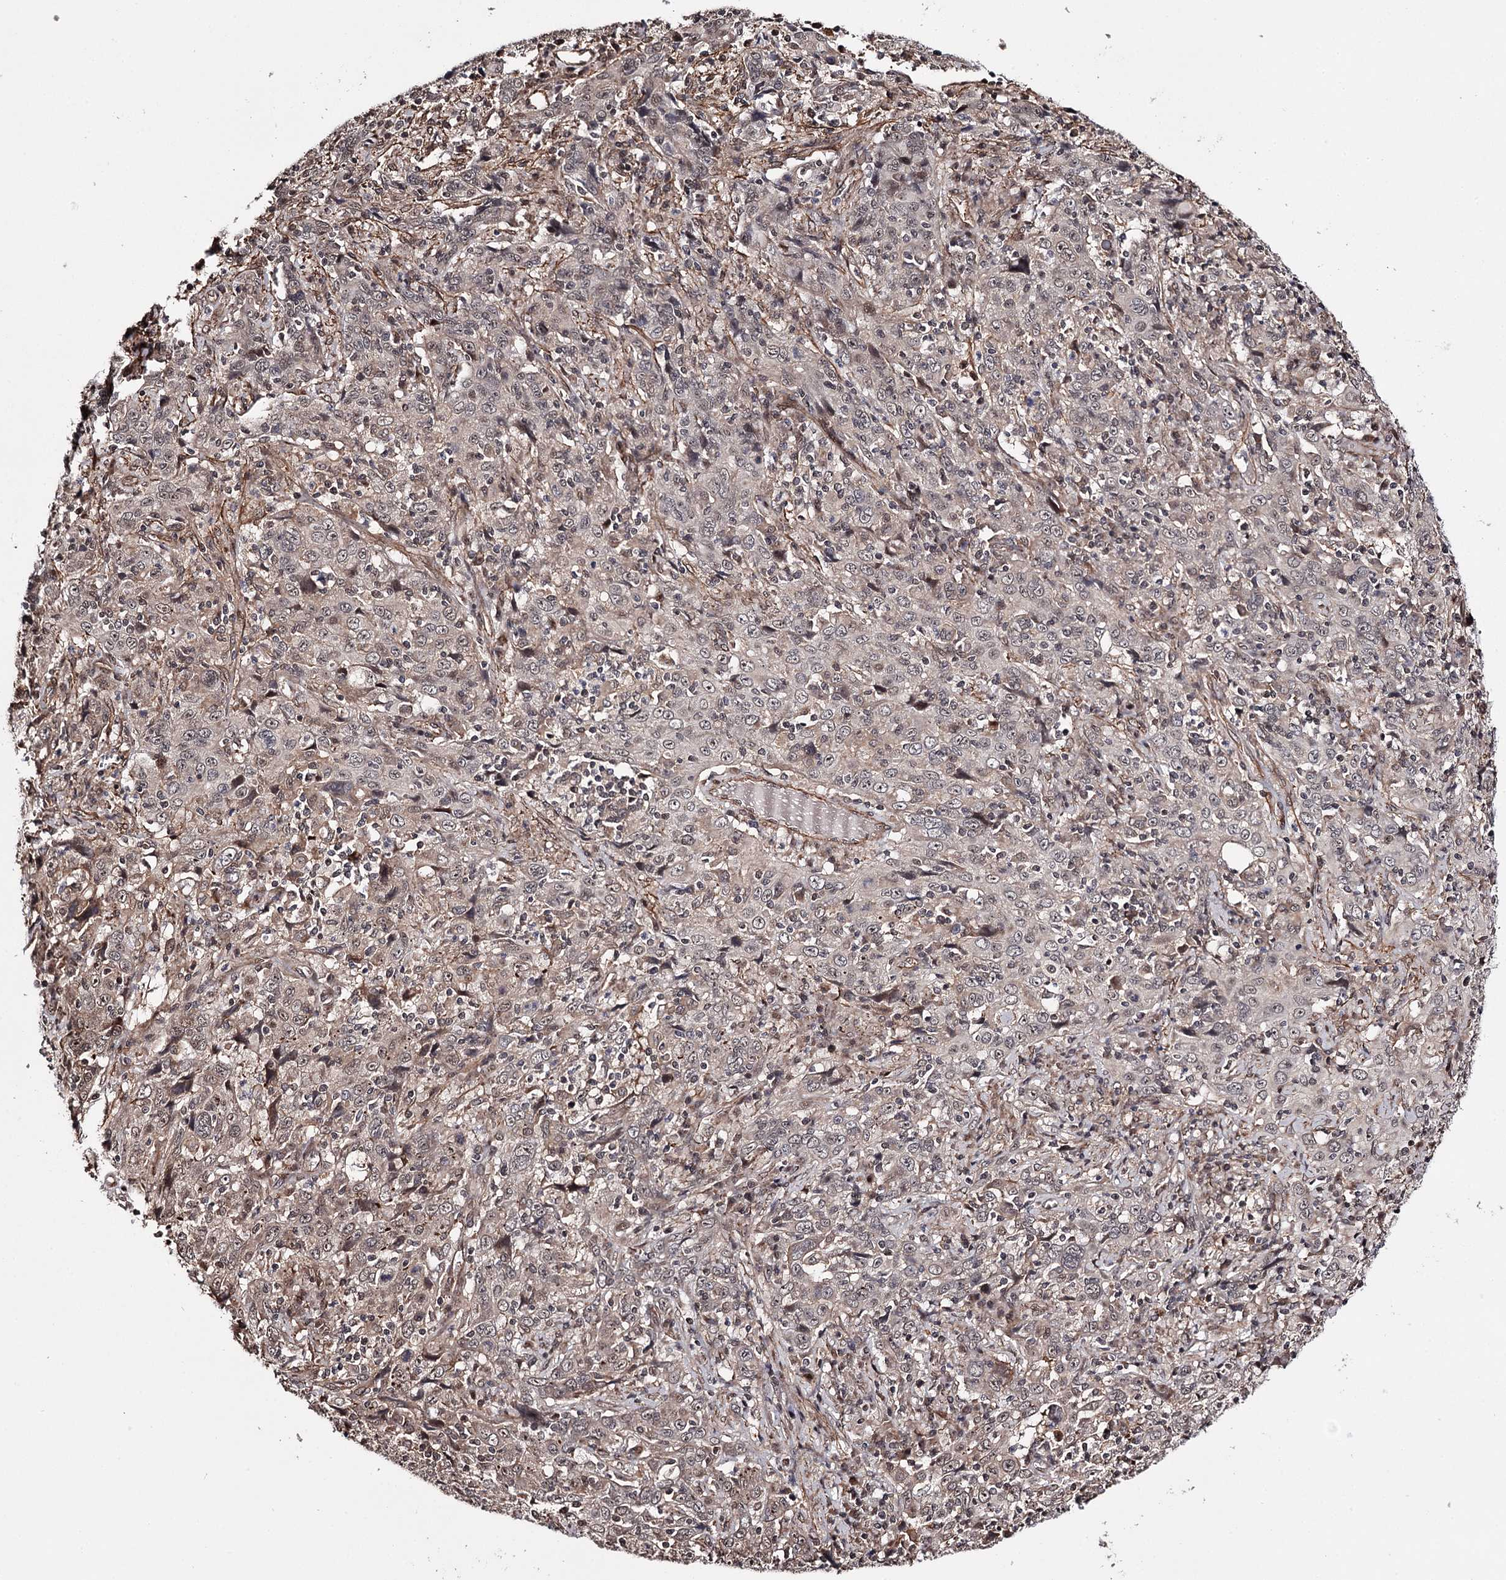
{"staining": {"intensity": "weak", "quantity": "25%-75%", "location": "cytoplasmic/membranous,nuclear"}, "tissue": "cervical cancer", "cell_type": "Tumor cells", "image_type": "cancer", "snomed": [{"axis": "morphology", "description": "Squamous cell carcinoma, NOS"}, {"axis": "topography", "description": "Cervix"}], "caption": "A low amount of weak cytoplasmic/membranous and nuclear staining is seen in about 25%-75% of tumor cells in cervical cancer tissue.", "gene": "TTC33", "patient": {"sex": "female", "age": 46}}